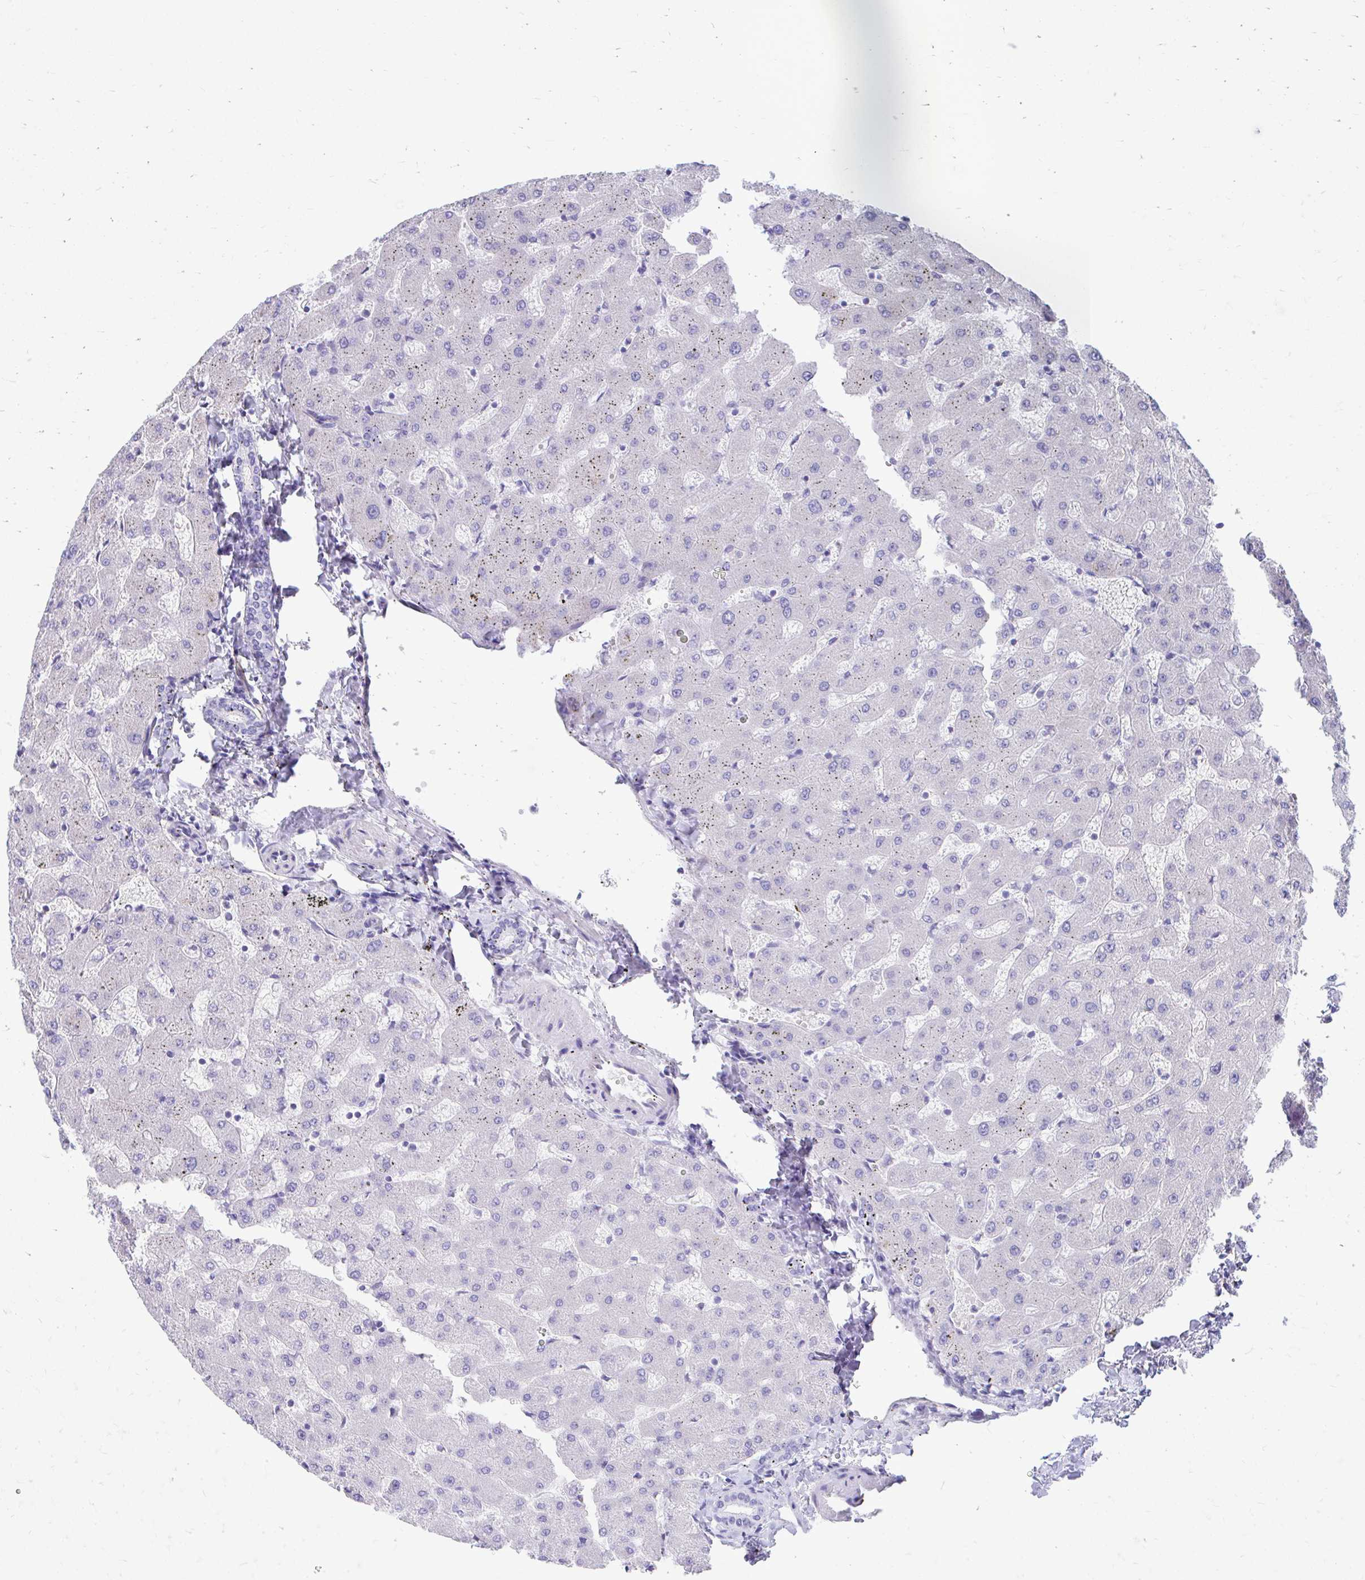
{"staining": {"intensity": "negative", "quantity": "none", "location": "none"}, "tissue": "liver", "cell_type": "Cholangiocytes", "image_type": "normal", "snomed": [{"axis": "morphology", "description": "Normal tissue, NOS"}, {"axis": "topography", "description": "Liver"}], "caption": "The immunohistochemistry photomicrograph has no significant positivity in cholangiocytes of liver. (Immunohistochemistry (ihc), brightfield microscopy, high magnification).", "gene": "ENSG00000285953", "patient": {"sex": "female", "age": 63}}